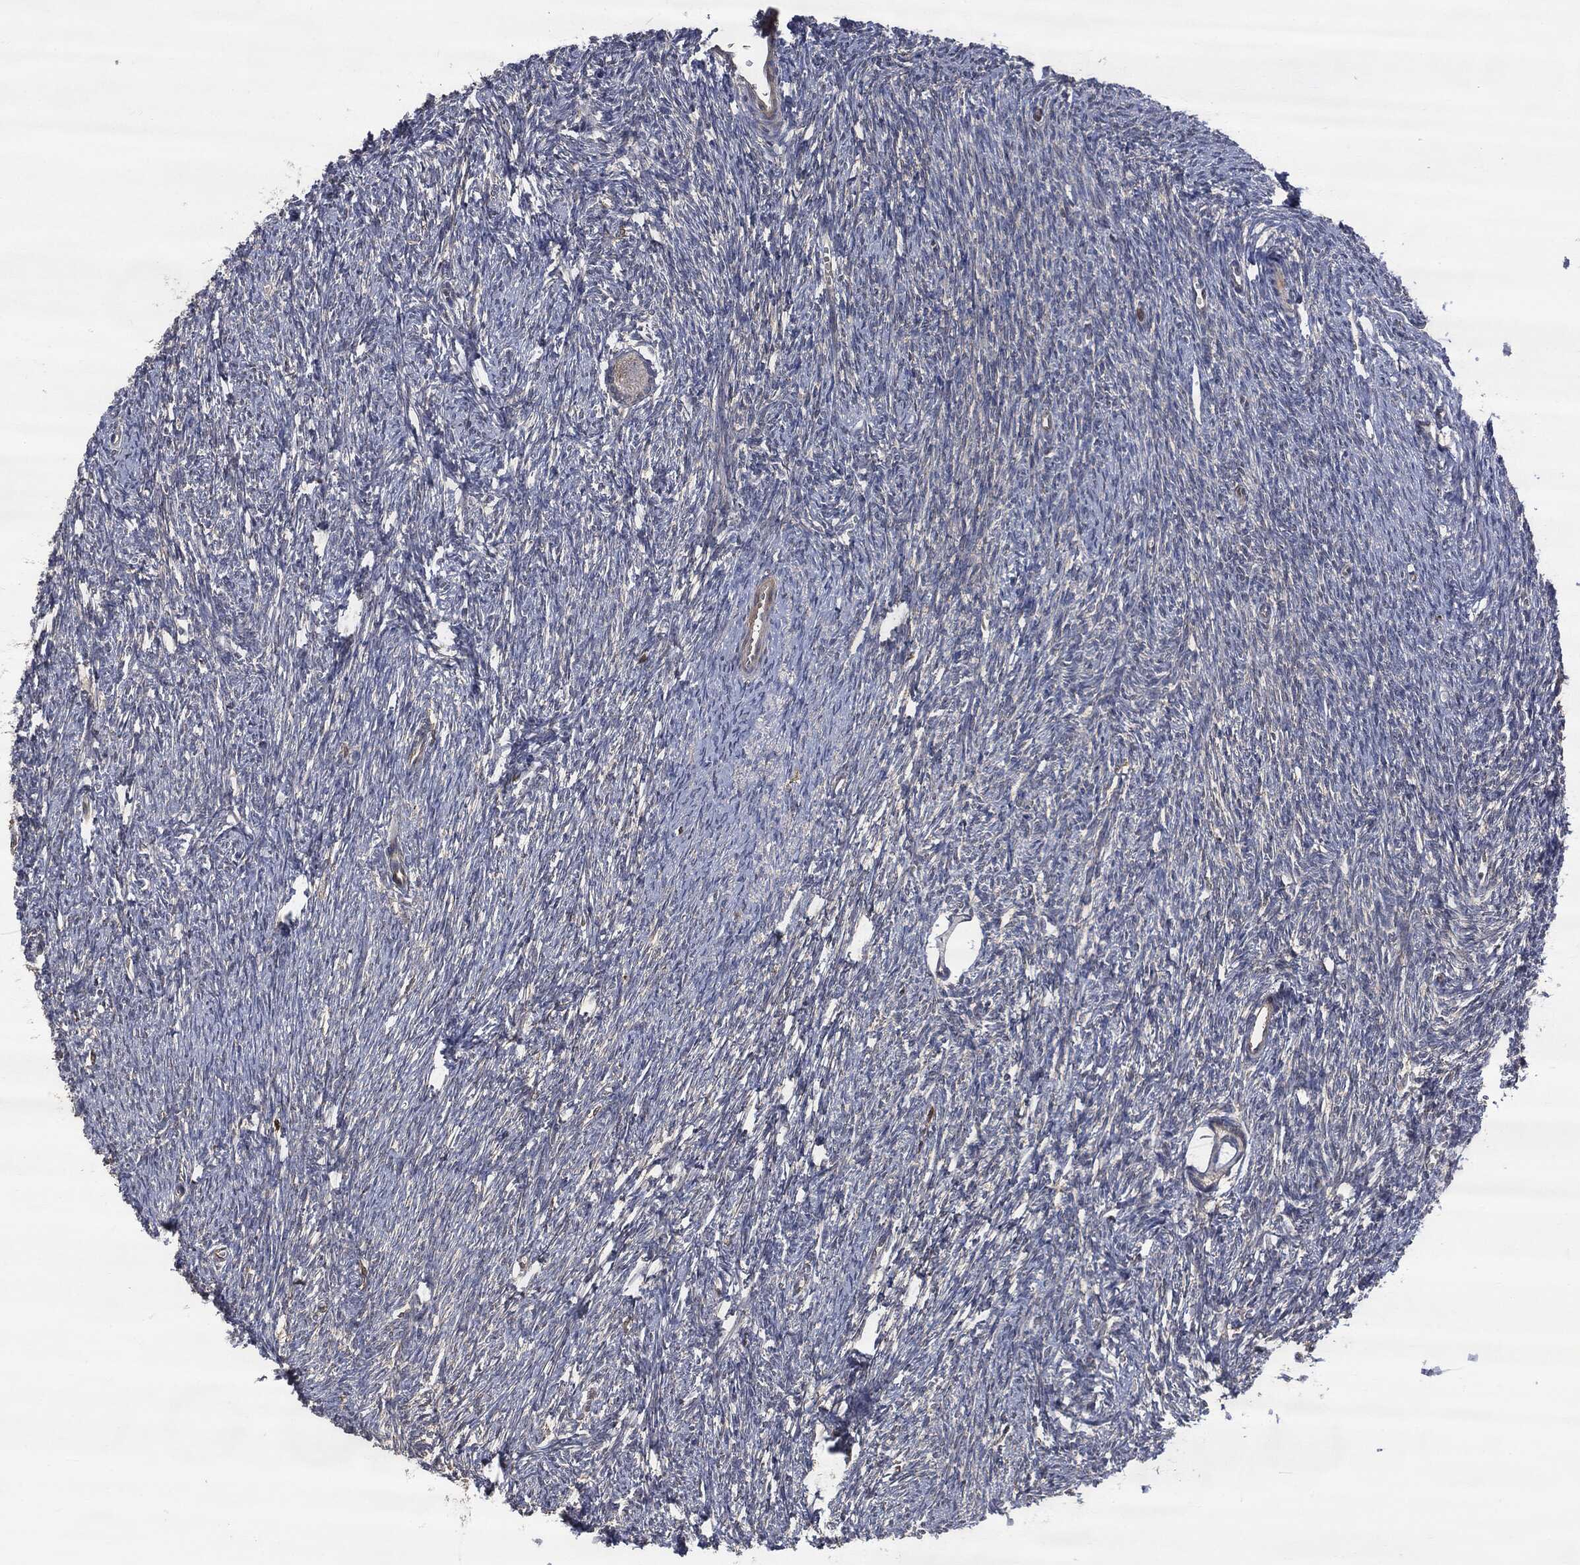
{"staining": {"intensity": "negative", "quantity": "none", "location": "none"}, "tissue": "ovary", "cell_type": "Follicle cells", "image_type": "normal", "snomed": [{"axis": "morphology", "description": "Normal tissue, NOS"}, {"axis": "topography", "description": "Fallopian tube"}, {"axis": "topography", "description": "Ovary"}], "caption": "An IHC photomicrograph of normal ovary is shown. There is no staining in follicle cells of ovary. Brightfield microscopy of immunohistochemistry stained with DAB (3,3'-diaminobenzidine) (brown) and hematoxylin (blue), captured at high magnification.", "gene": "PSMB10", "patient": {"sex": "female", "age": 33}}